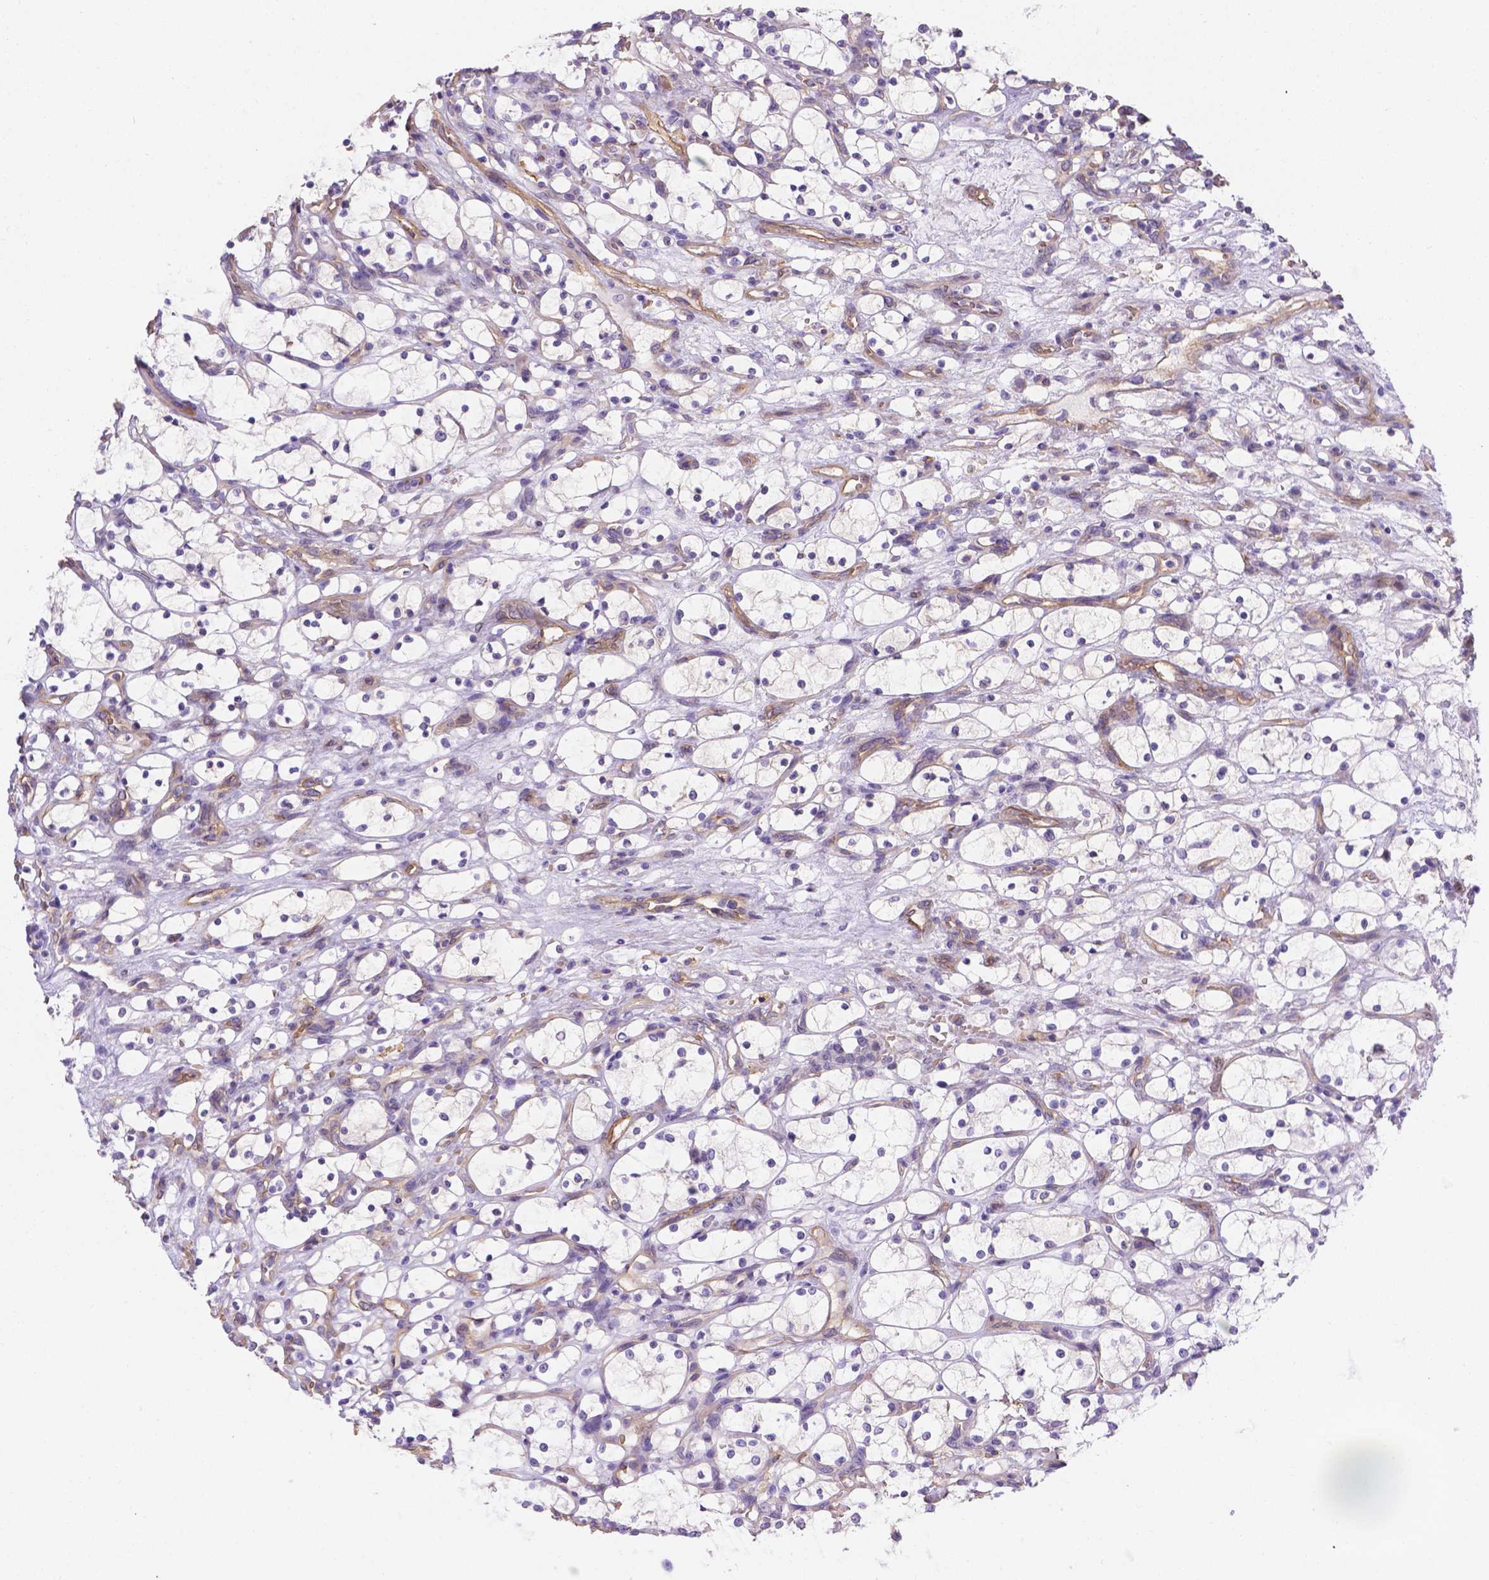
{"staining": {"intensity": "negative", "quantity": "none", "location": "none"}, "tissue": "renal cancer", "cell_type": "Tumor cells", "image_type": "cancer", "snomed": [{"axis": "morphology", "description": "Adenocarcinoma, NOS"}, {"axis": "topography", "description": "Kidney"}], "caption": "IHC micrograph of renal adenocarcinoma stained for a protein (brown), which reveals no staining in tumor cells.", "gene": "SLC40A1", "patient": {"sex": "female", "age": 69}}